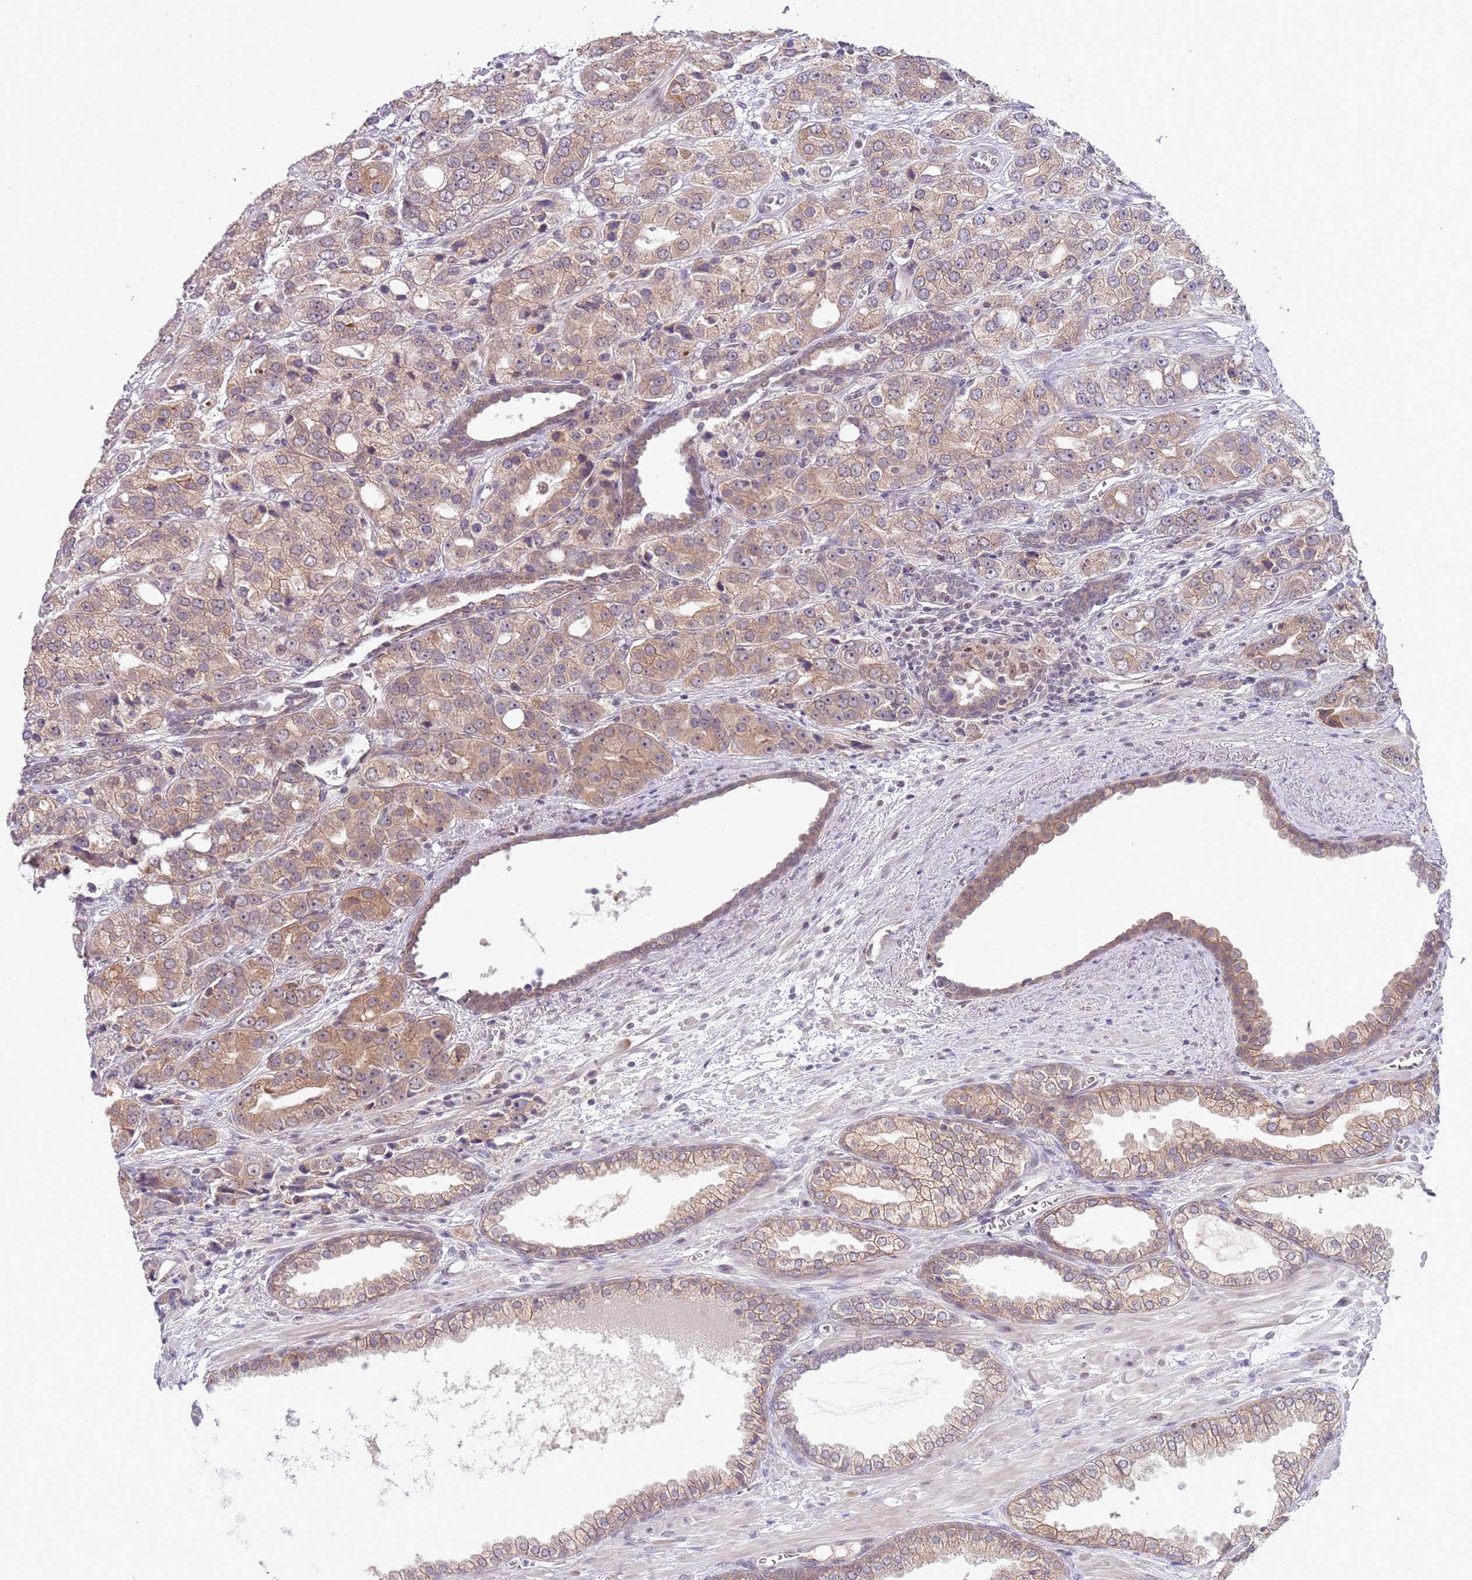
{"staining": {"intensity": "moderate", "quantity": ">75%", "location": "cytoplasmic/membranous"}, "tissue": "prostate cancer", "cell_type": "Tumor cells", "image_type": "cancer", "snomed": [{"axis": "morphology", "description": "Adenocarcinoma, High grade"}, {"axis": "topography", "description": "Prostate"}], "caption": "Approximately >75% of tumor cells in human prostate cancer demonstrate moderate cytoplasmic/membranous protein staining as visualized by brown immunohistochemical staining.", "gene": "TM2D1", "patient": {"sex": "male", "age": 71}}